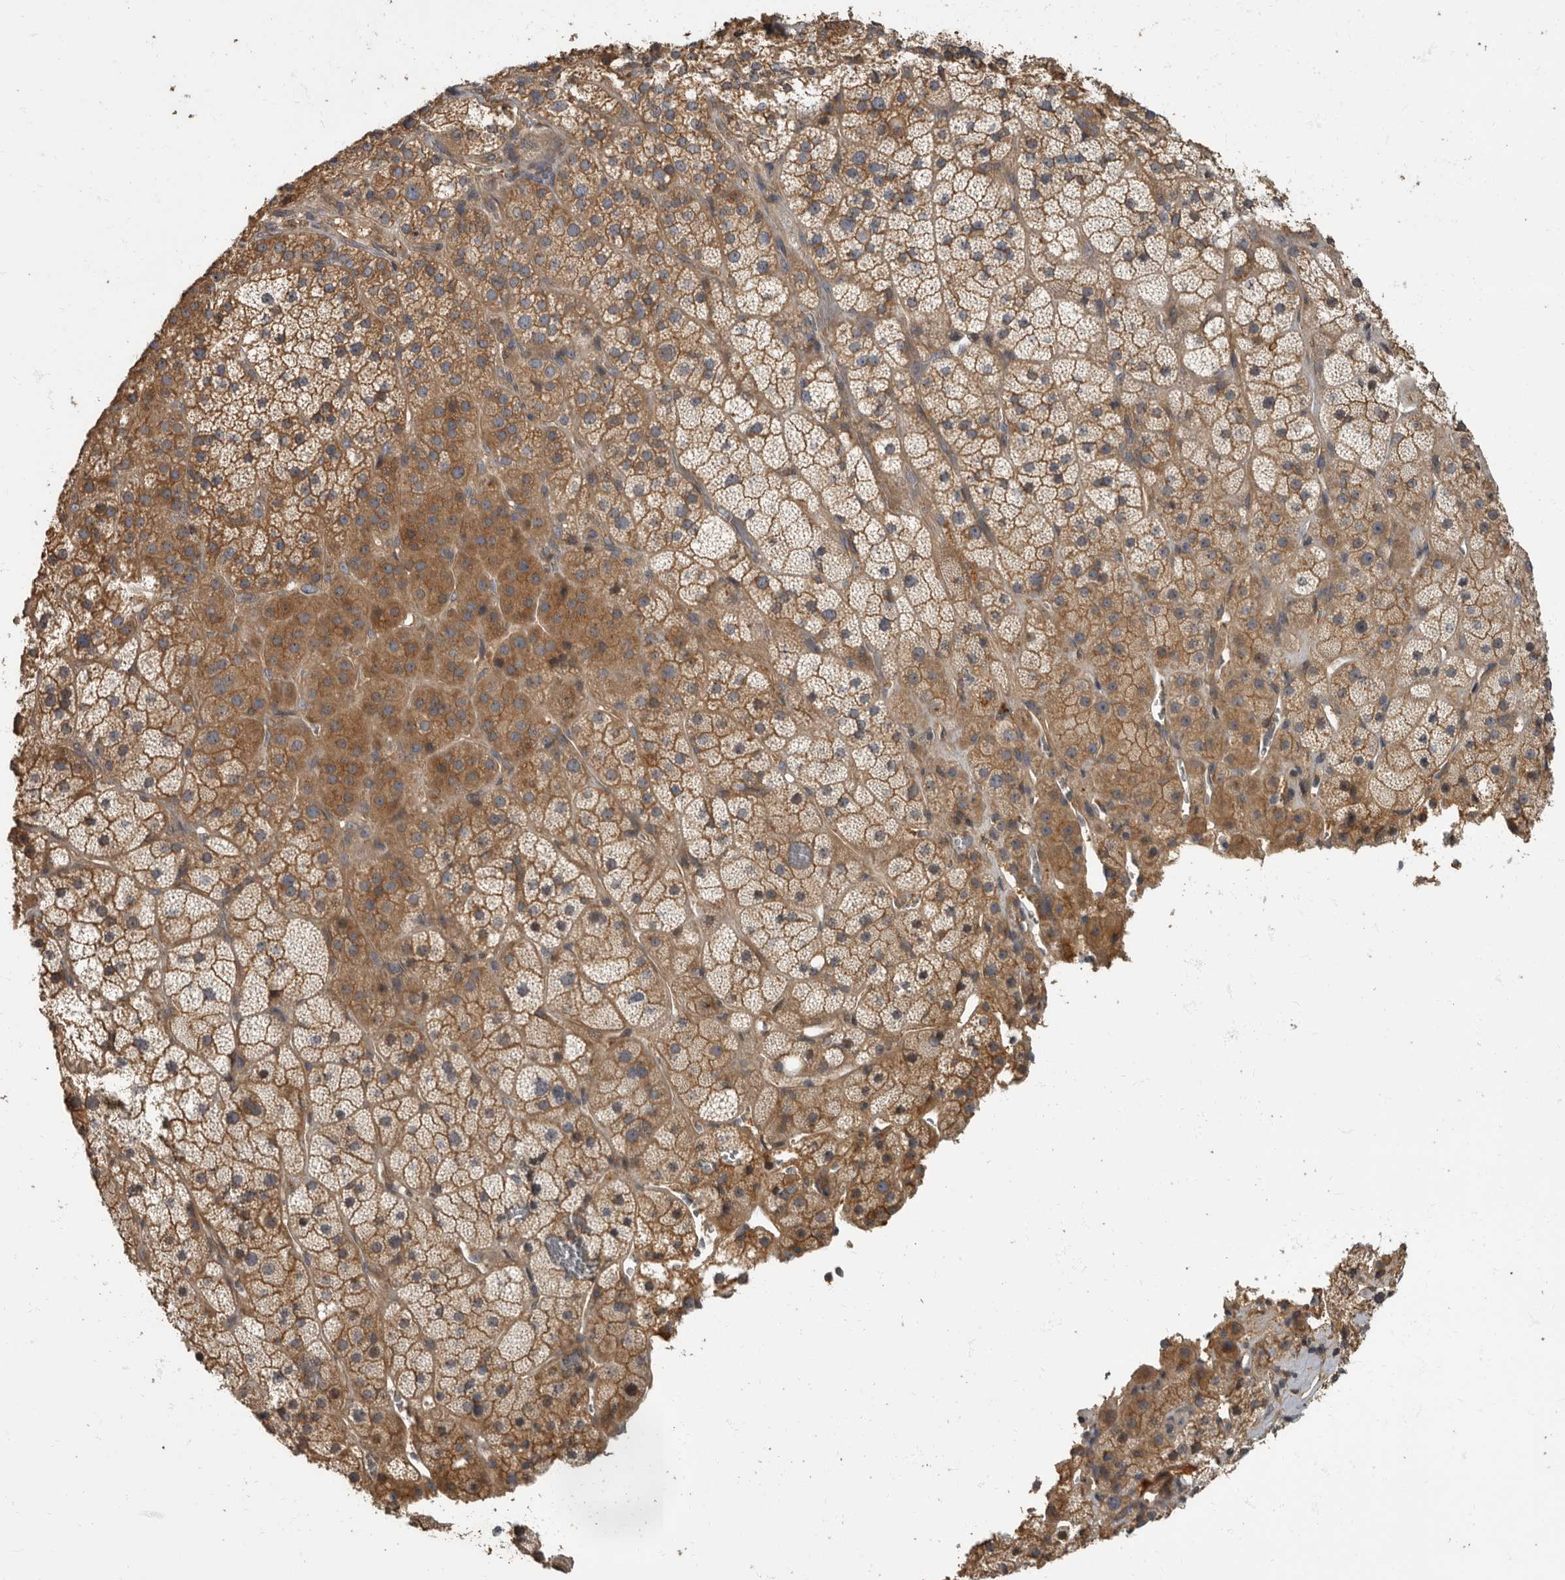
{"staining": {"intensity": "moderate", "quantity": ">75%", "location": "cytoplasmic/membranous"}, "tissue": "adrenal gland", "cell_type": "Glandular cells", "image_type": "normal", "snomed": [{"axis": "morphology", "description": "Normal tissue, NOS"}, {"axis": "topography", "description": "Adrenal gland"}], "caption": "Immunohistochemistry (DAB) staining of normal human adrenal gland demonstrates moderate cytoplasmic/membranous protein expression in approximately >75% of glandular cells.", "gene": "DAAM1", "patient": {"sex": "male", "age": 57}}